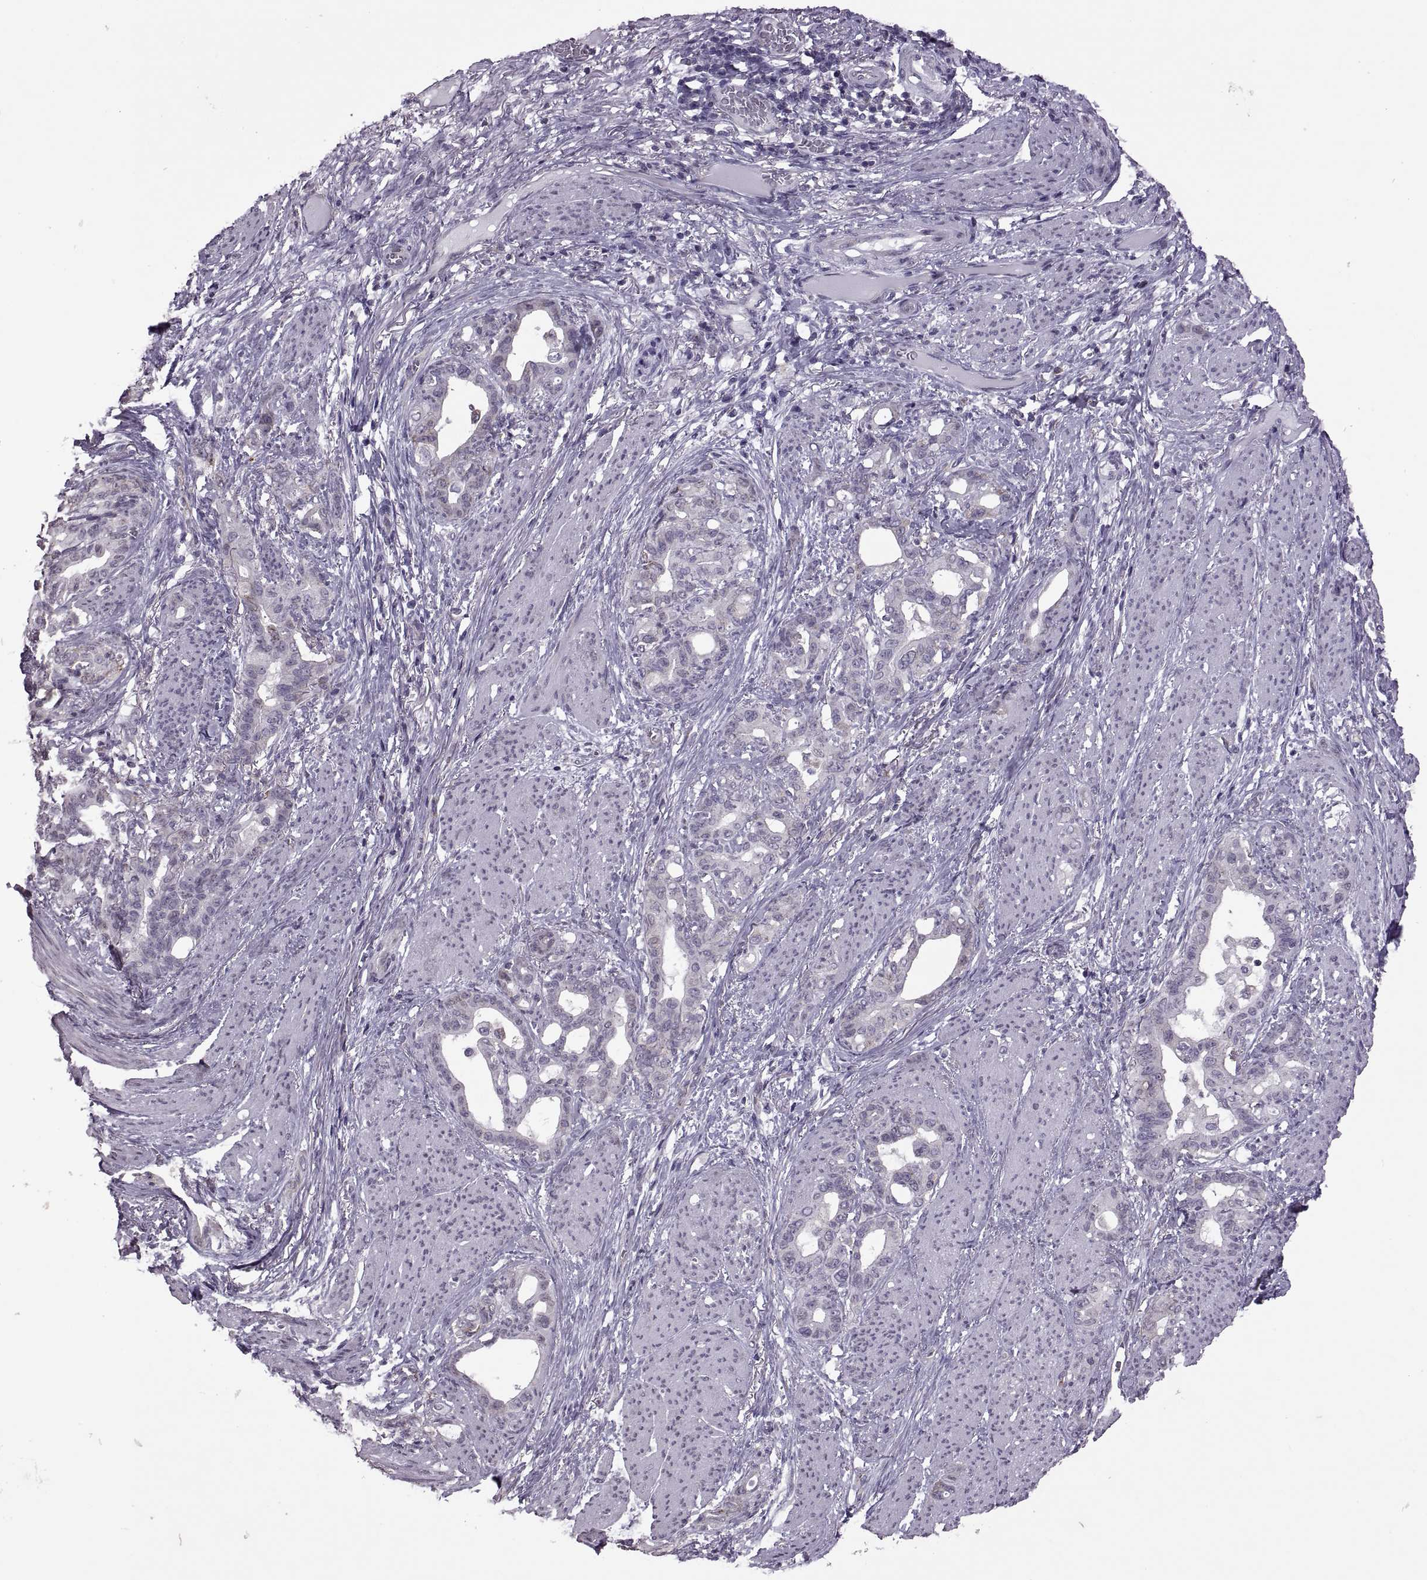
{"staining": {"intensity": "negative", "quantity": "none", "location": "none"}, "tissue": "stomach cancer", "cell_type": "Tumor cells", "image_type": "cancer", "snomed": [{"axis": "morphology", "description": "Normal tissue, NOS"}, {"axis": "morphology", "description": "Adenocarcinoma, NOS"}, {"axis": "topography", "description": "Esophagus"}, {"axis": "topography", "description": "Stomach, upper"}], "caption": "Stomach cancer (adenocarcinoma) was stained to show a protein in brown. There is no significant staining in tumor cells.", "gene": "PABPC1", "patient": {"sex": "male", "age": 62}}